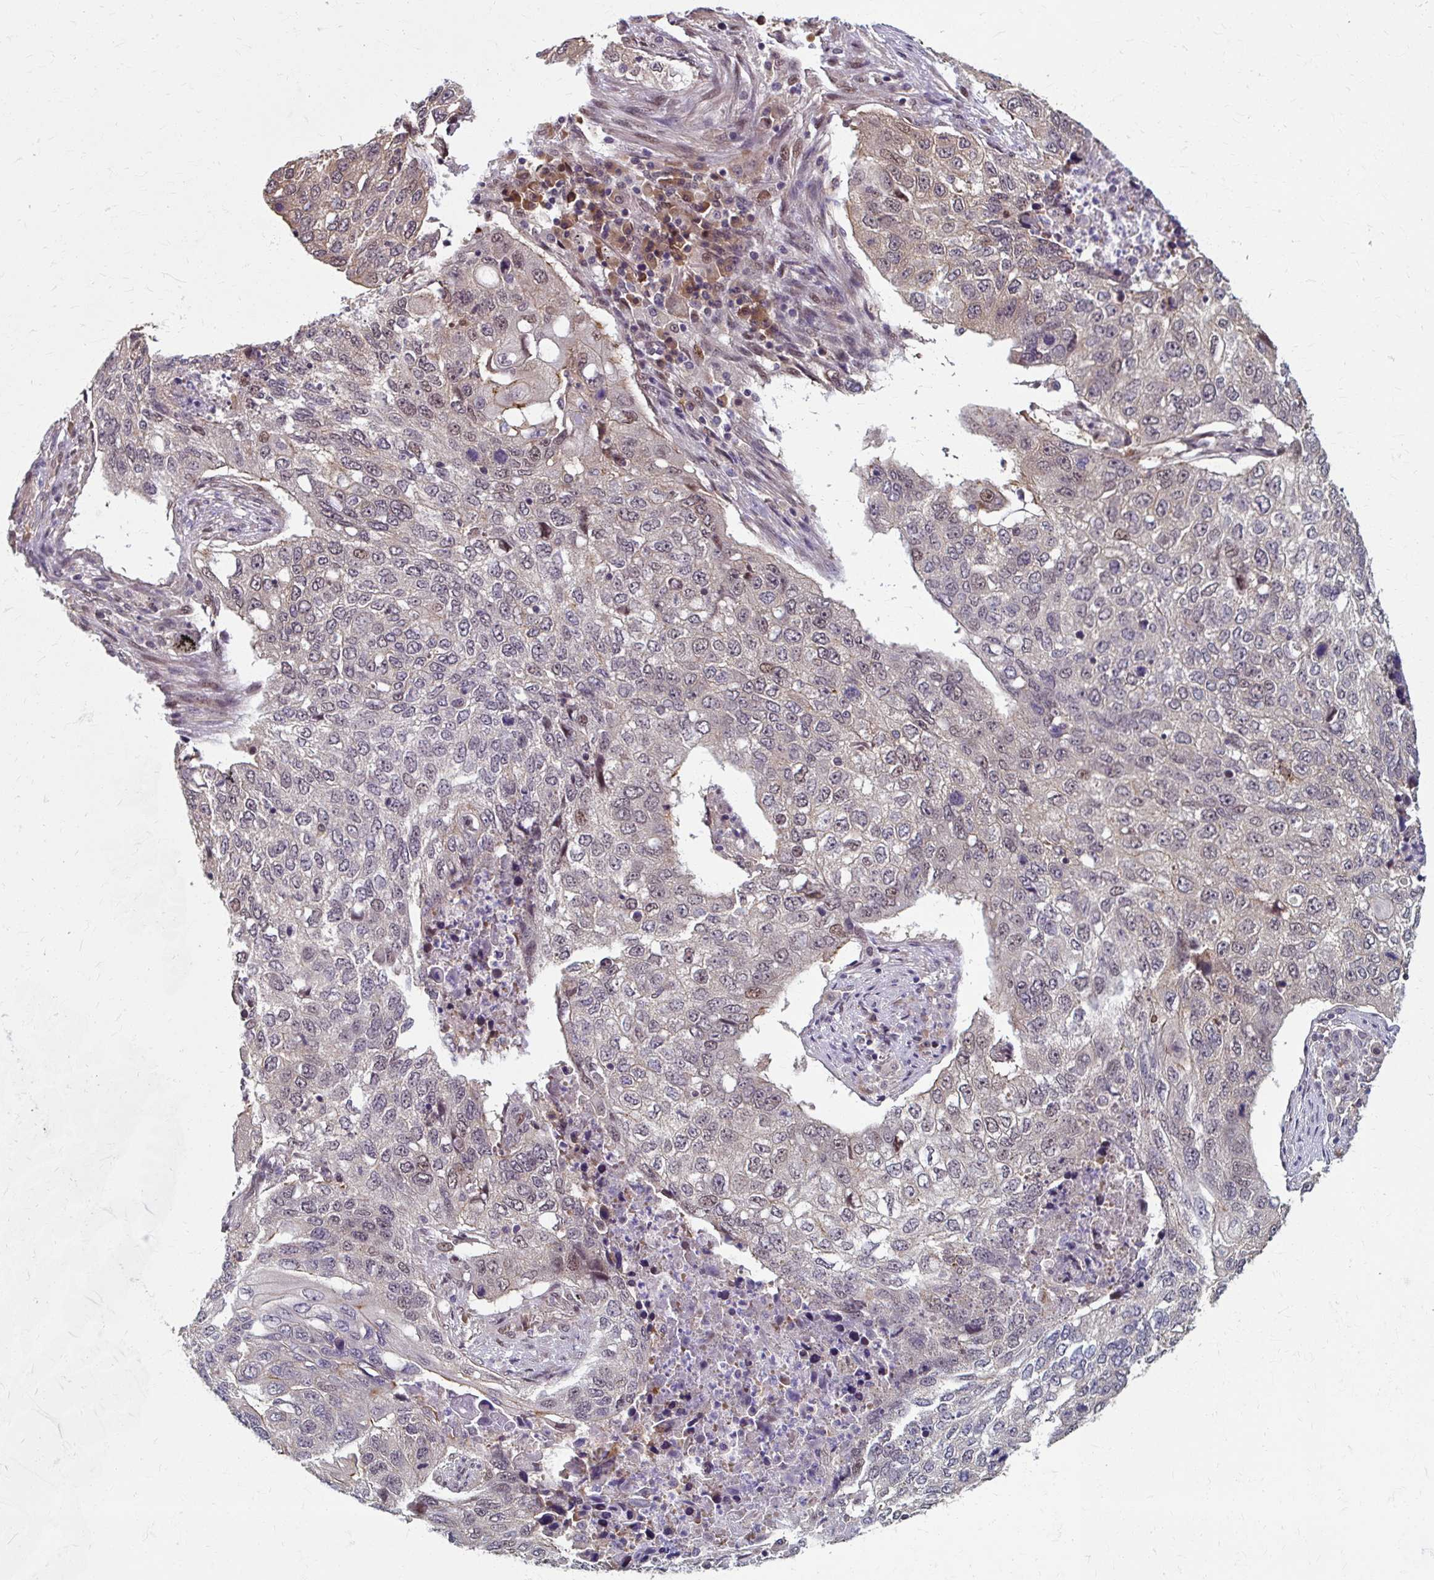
{"staining": {"intensity": "weak", "quantity": "<25%", "location": "nuclear"}, "tissue": "lung cancer", "cell_type": "Tumor cells", "image_type": "cancer", "snomed": [{"axis": "morphology", "description": "Squamous cell carcinoma, NOS"}, {"axis": "topography", "description": "Lung"}], "caption": "The image demonstrates no significant expression in tumor cells of lung cancer (squamous cell carcinoma).", "gene": "ZNF555", "patient": {"sex": "female", "age": 63}}